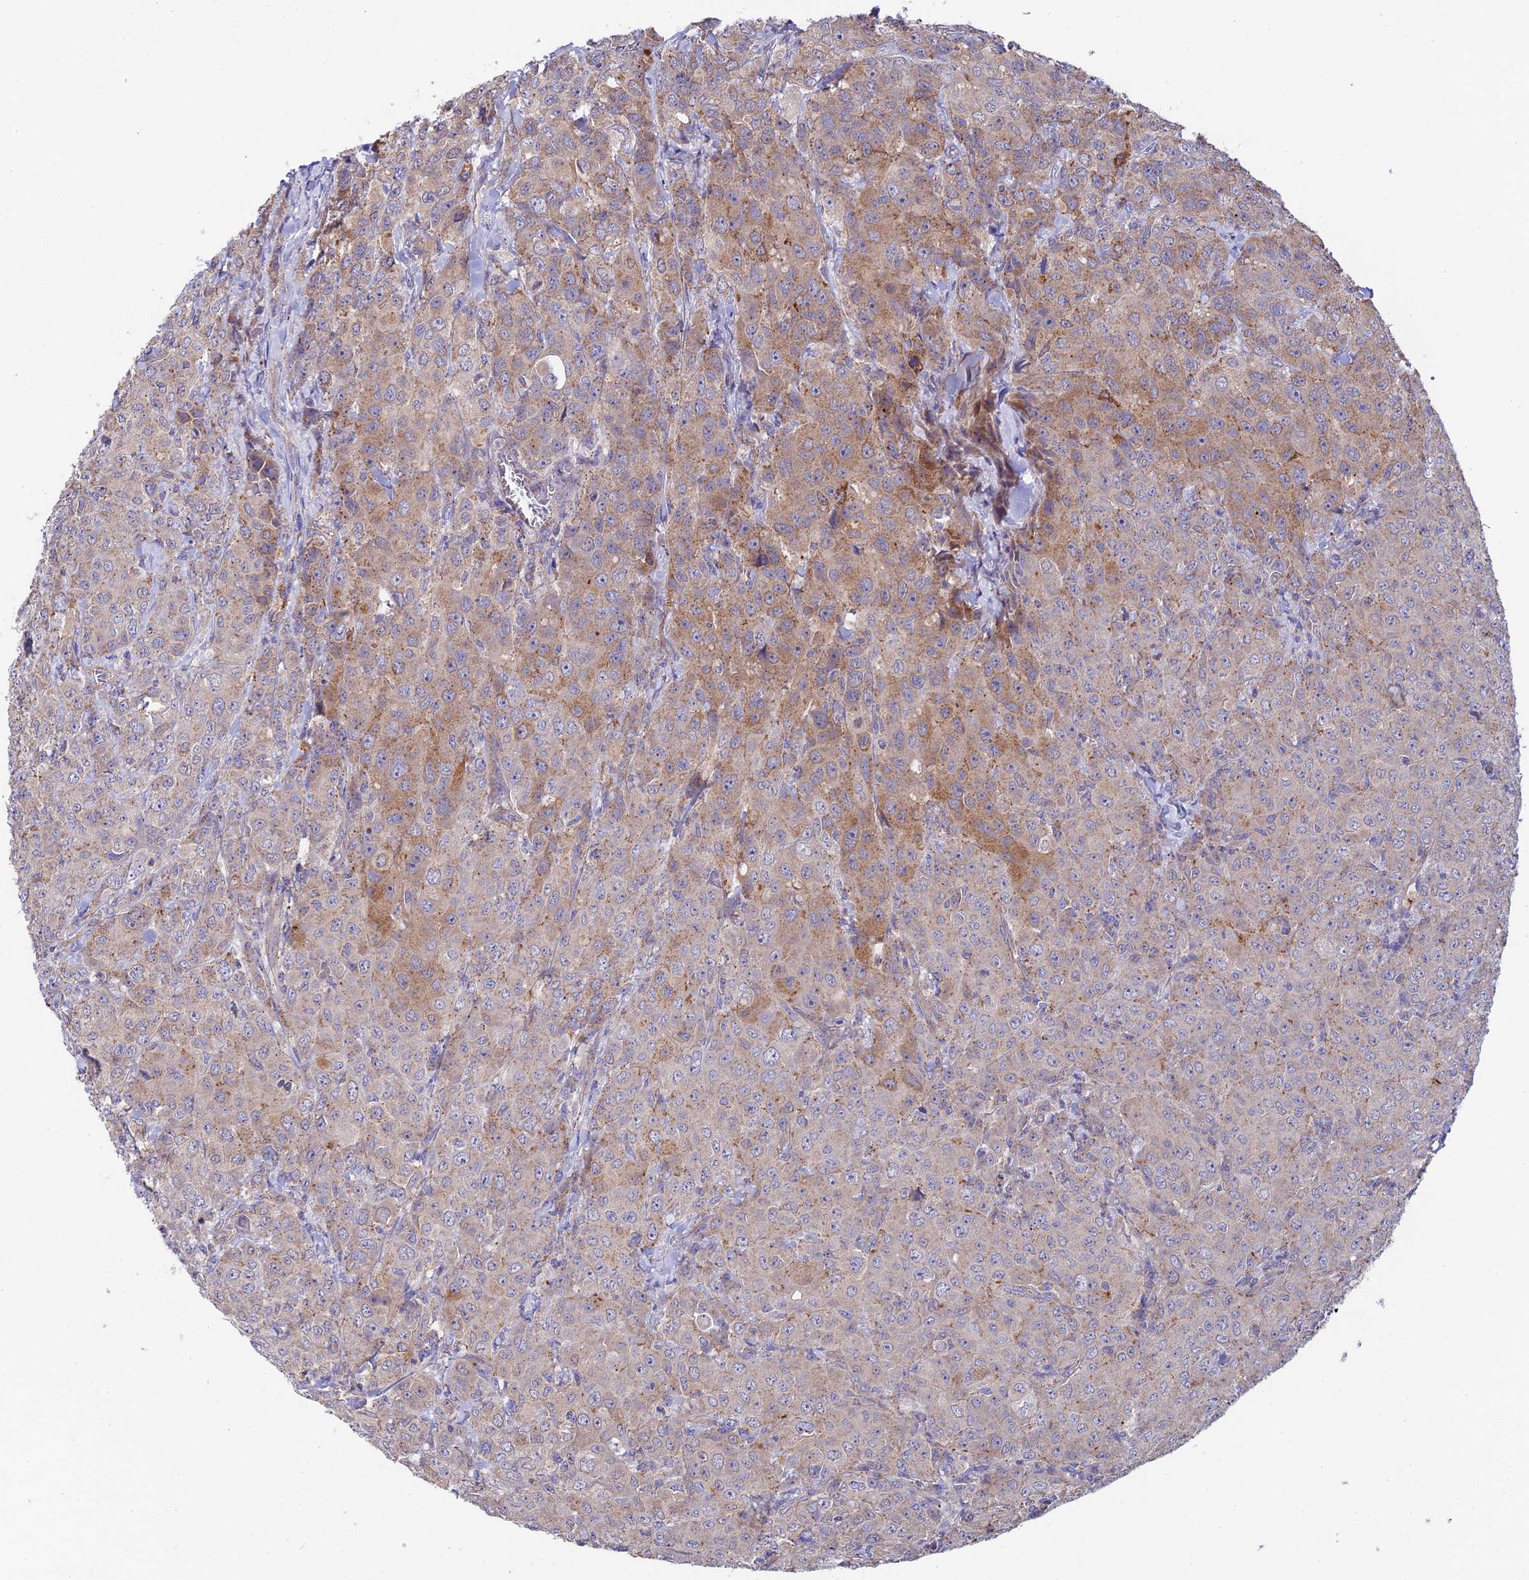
{"staining": {"intensity": "moderate", "quantity": "25%-75%", "location": "cytoplasmic/membranous"}, "tissue": "breast cancer", "cell_type": "Tumor cells", "image_type": "cancer", "snomed": [{"axis": "morphology", "description": "Duct carcinoma"}, {"axis": "topography", "description": "Breast"}], "caption": "Breast cancer (invasive ductal carcinoma) stained with a protein marker exhibits moderate staining in tumor cells.", "gene": "QRFP", "patient": {"sex": "female", "age": 43}}